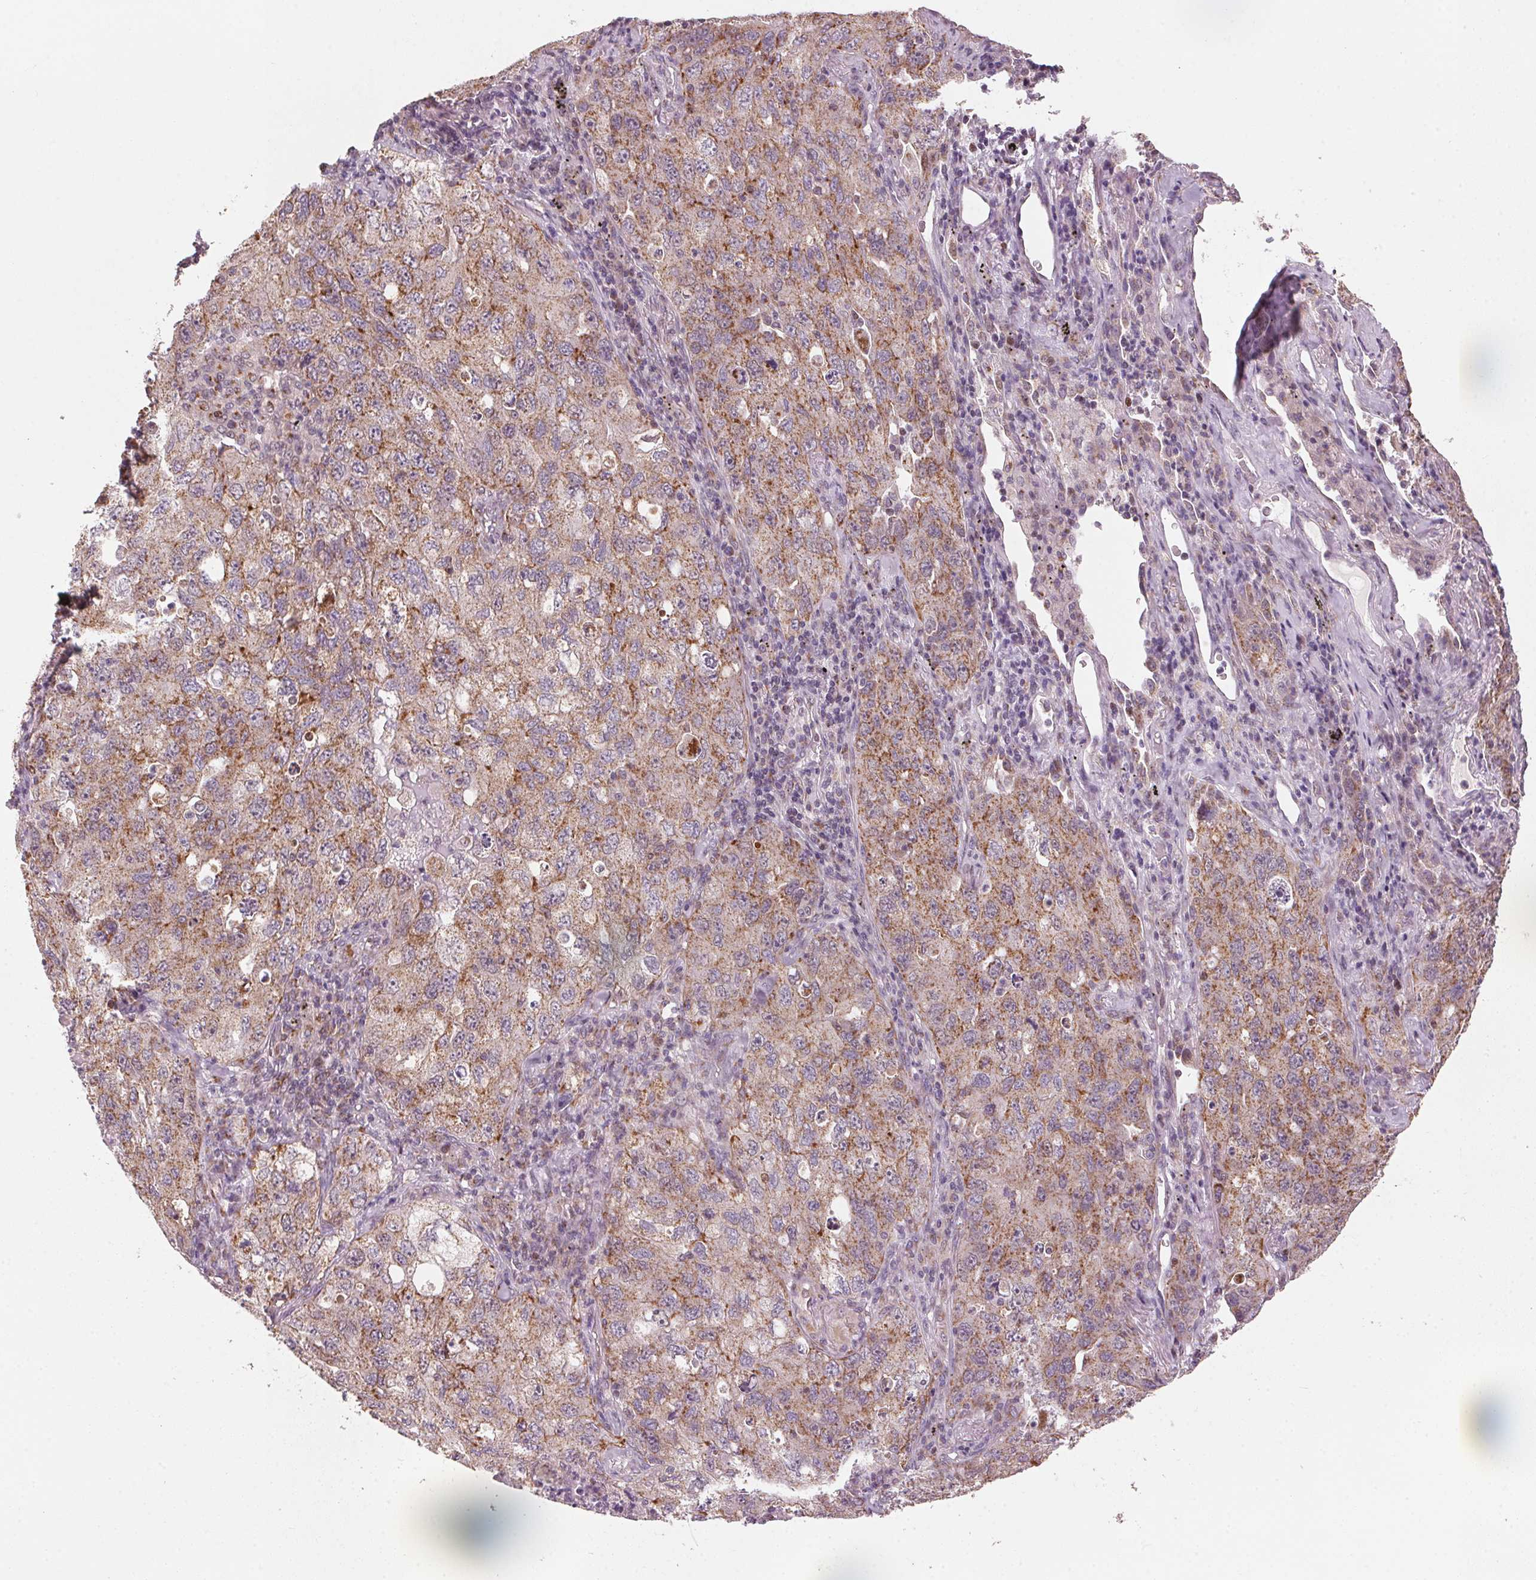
{"staining": {"intensity": "moderate", "quantity": ">75%", "location": "cytoplasmic/membranous"}, "tissue": "lung cancer", "cell_type": "Tumor cells", "image_type": "cancer", "snomed": [{"axis": "morphology", "description": "Adenocarcinoma, NOS"}, {"axis": "topography", "description": "Lung"}], "caption": "This is a micrograph of immunohistochemistry (IHC) staining of lung cancer, which shows moderate positivity in the cytoplasmic/membranous of tumor cells.", "gene": "TOMM70", "patient": {"sex": "female", "age": 57}}